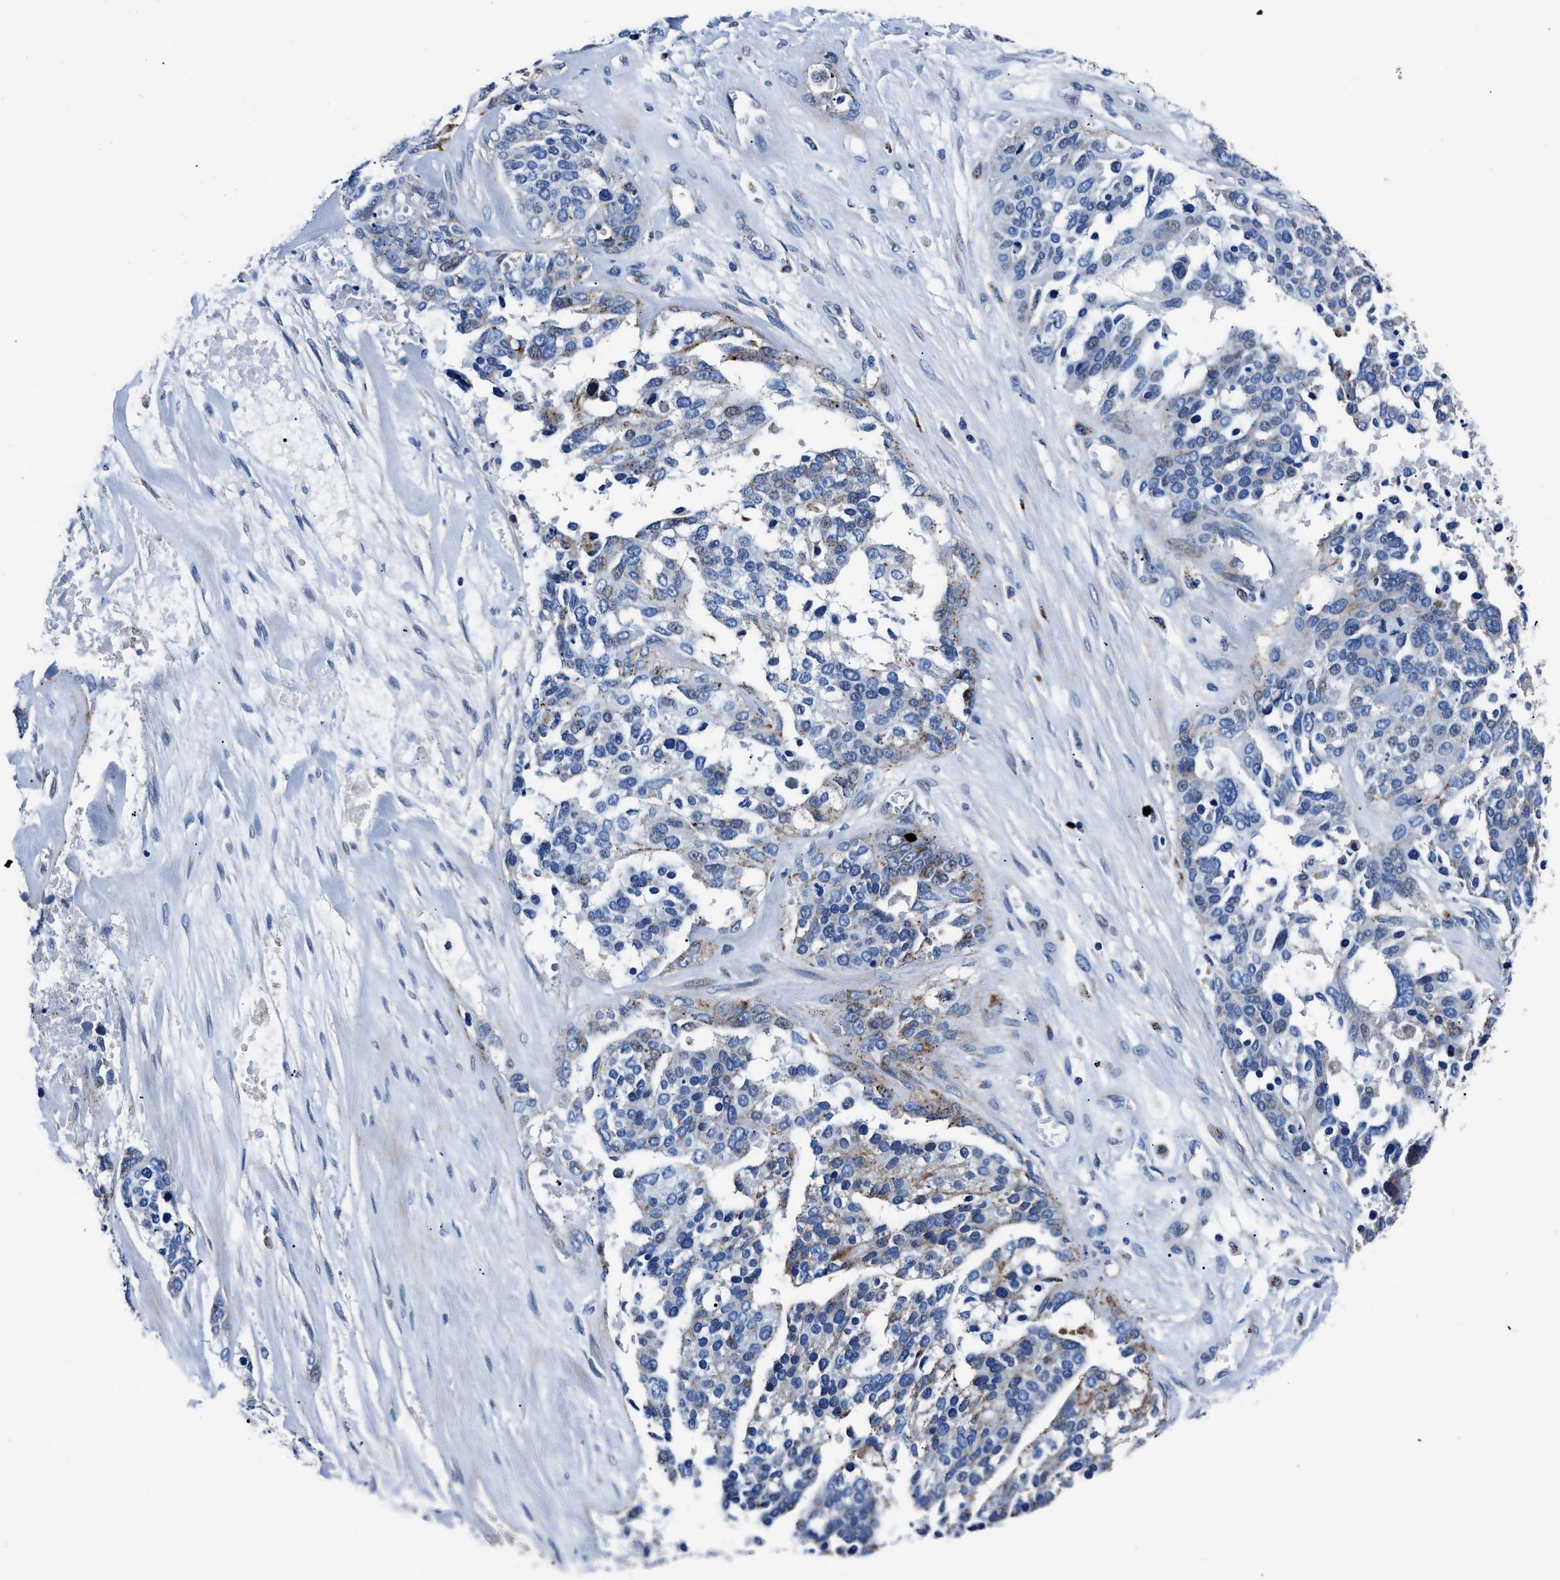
{"staining": {"intensity": "weak", "quantity": "<25%", "location": "cytoplasmic/membranous"}, "tissue": "ovarian cancer", "cell_type": "Tumor cells", "image_type": "cancer", "snomed": [{"axis": "morphology", "description": "Cystadenocarcinoma, serous, NOS"}, {"axis": "topography", "description": "Ovary"}], "caption": "Ovarian cancer (serous cystadenocarcinoma) was stained to show a protein in brown. There is no significant positivity in tumor cells. The staining was performed using DAB (3,3'-diaminobenzidine) to visualize the protein expression in brown, while the nuclei were stained in blue with hematoxylin (Magnification: 20x).", "gene": "DAG1", "patient": {"sex": "female", "age": 44}}